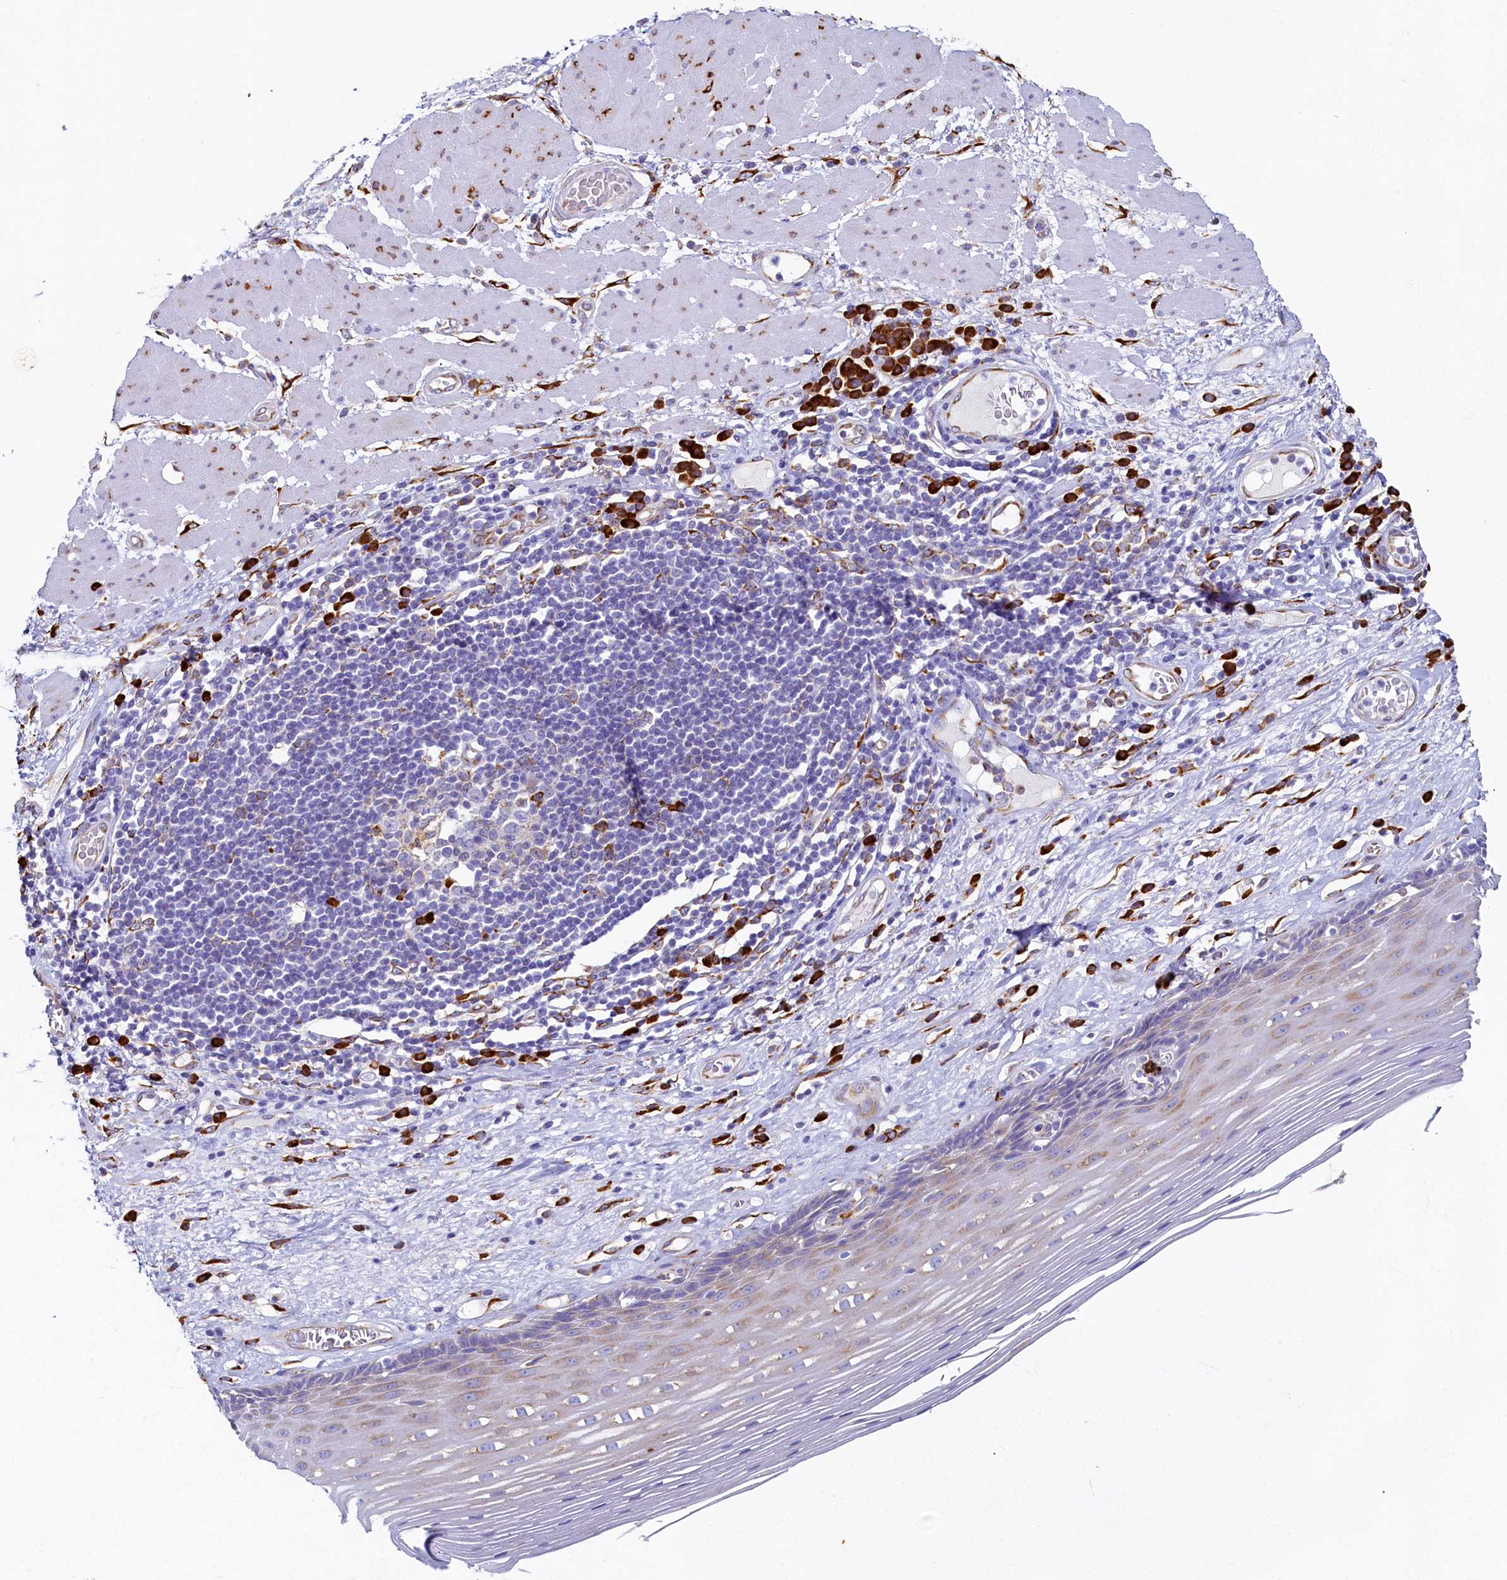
{"staining": {"intensity": "weak", "quantity": "<25%", "location": "cytoplasmic/membranous"}, "tissue": "esophagus", "cell_type": "Squamous epithelial cells", "image_type": "normal", "snomed": [{"axis": "morphology", "description": "Normal tissue, NOS"}, {"axis": "topography", "description": "Esophagus"}], "caption": "The histopathology image demonstrates no significant expression in squamous epithelial cells of esophagus.", "gene": "TMEM18", "patient": {"sex": "male", "age": 62}}